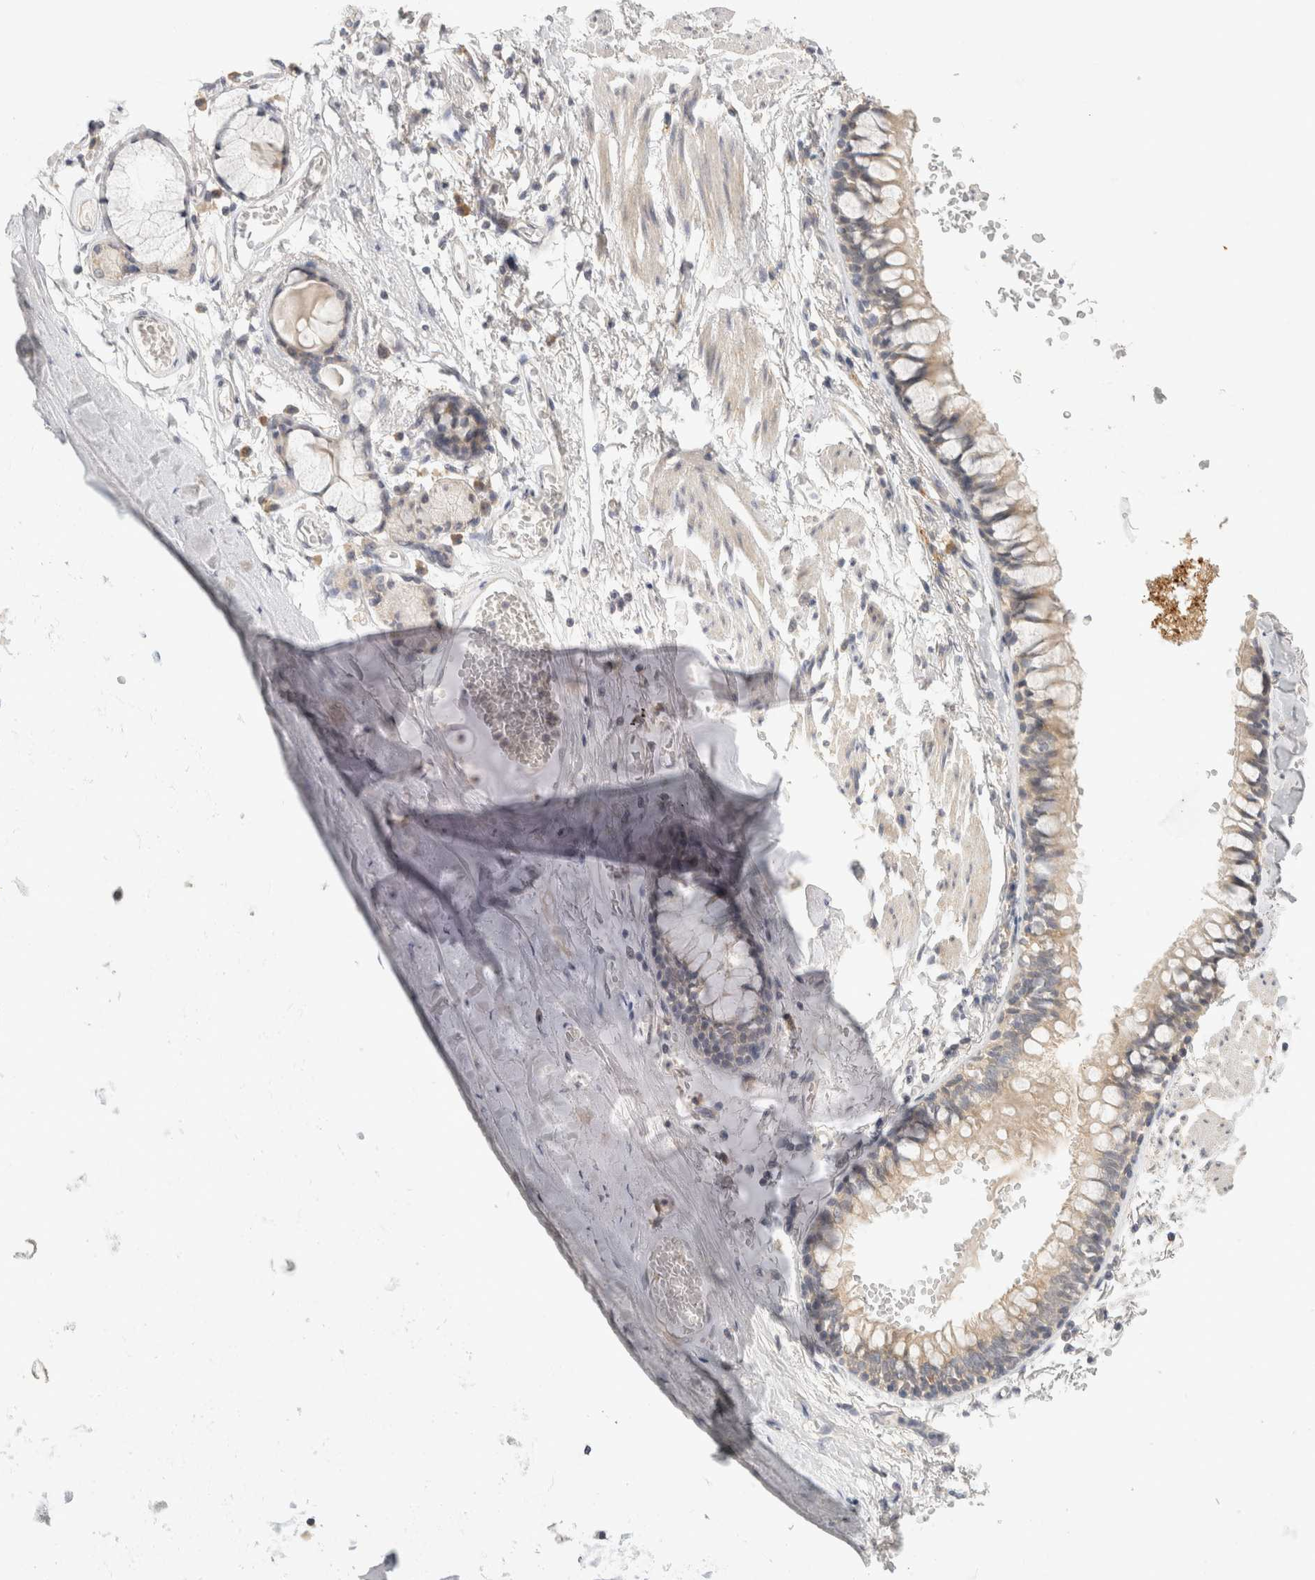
{"staining": {"intensity": "negative", "quantity": "none", "location": "none"}, "tissue": "adipose tissue", "cell_type": "Adipocytes", "image_type": "normal", "snomed": [{"axis": "morphology", "description": "Normal tissue, NOS"}, {"axis": "topography", "description": "Cartilage tissue"}, {"axis": "topography", "description": "Bronchus"}], "caption": "IHC image of normal adipose tissue: adipose tissue stained with DAB (3,3'-diaminobenzidine) shows no significant protein positivity in adipocytes.", "gene": "CHRM4", "patient": {"sex": "female", "age": 73}}